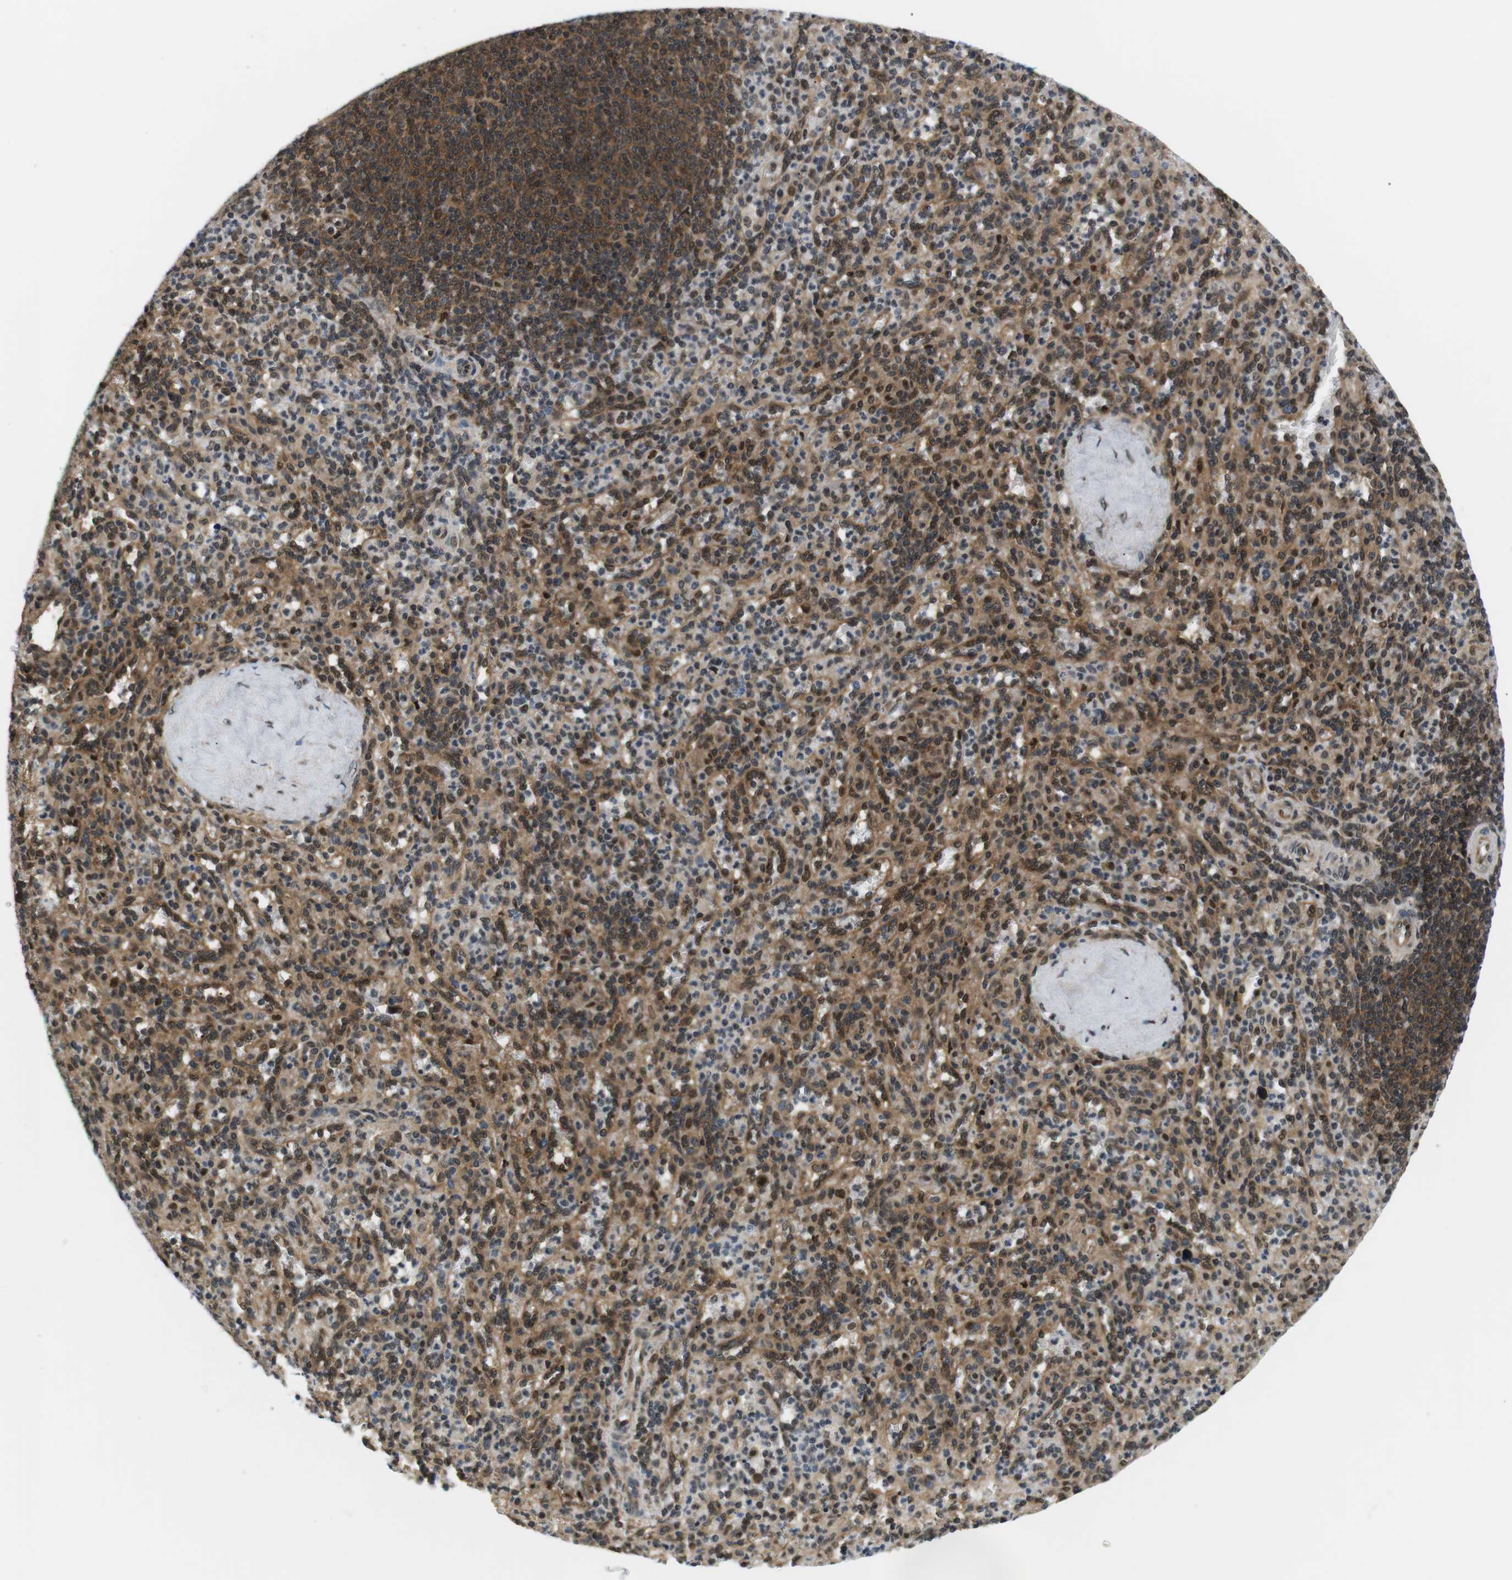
{"staining": {"intensity": "moderate", "quantity": "25%-75%", "location": "cytoplasmic/membranous,nuclear"}, "tissue": "spleen", "cell_type": "Cells in red pulp", "image_type": "normal", "snomed": [{"axis": "morphology", "description": "Normal tissue, NOS"}, {"axis": "topography", "description": "Spleen"}], "caption": "This is a micrograph of IHC staining of unremarkable spleen, which shows moderate expression in the cytoplasmic/membranous,nuclear of cells in red pulp.", "gene": "CSNK2B", "patient": {"sex": "male", "age": 36}}